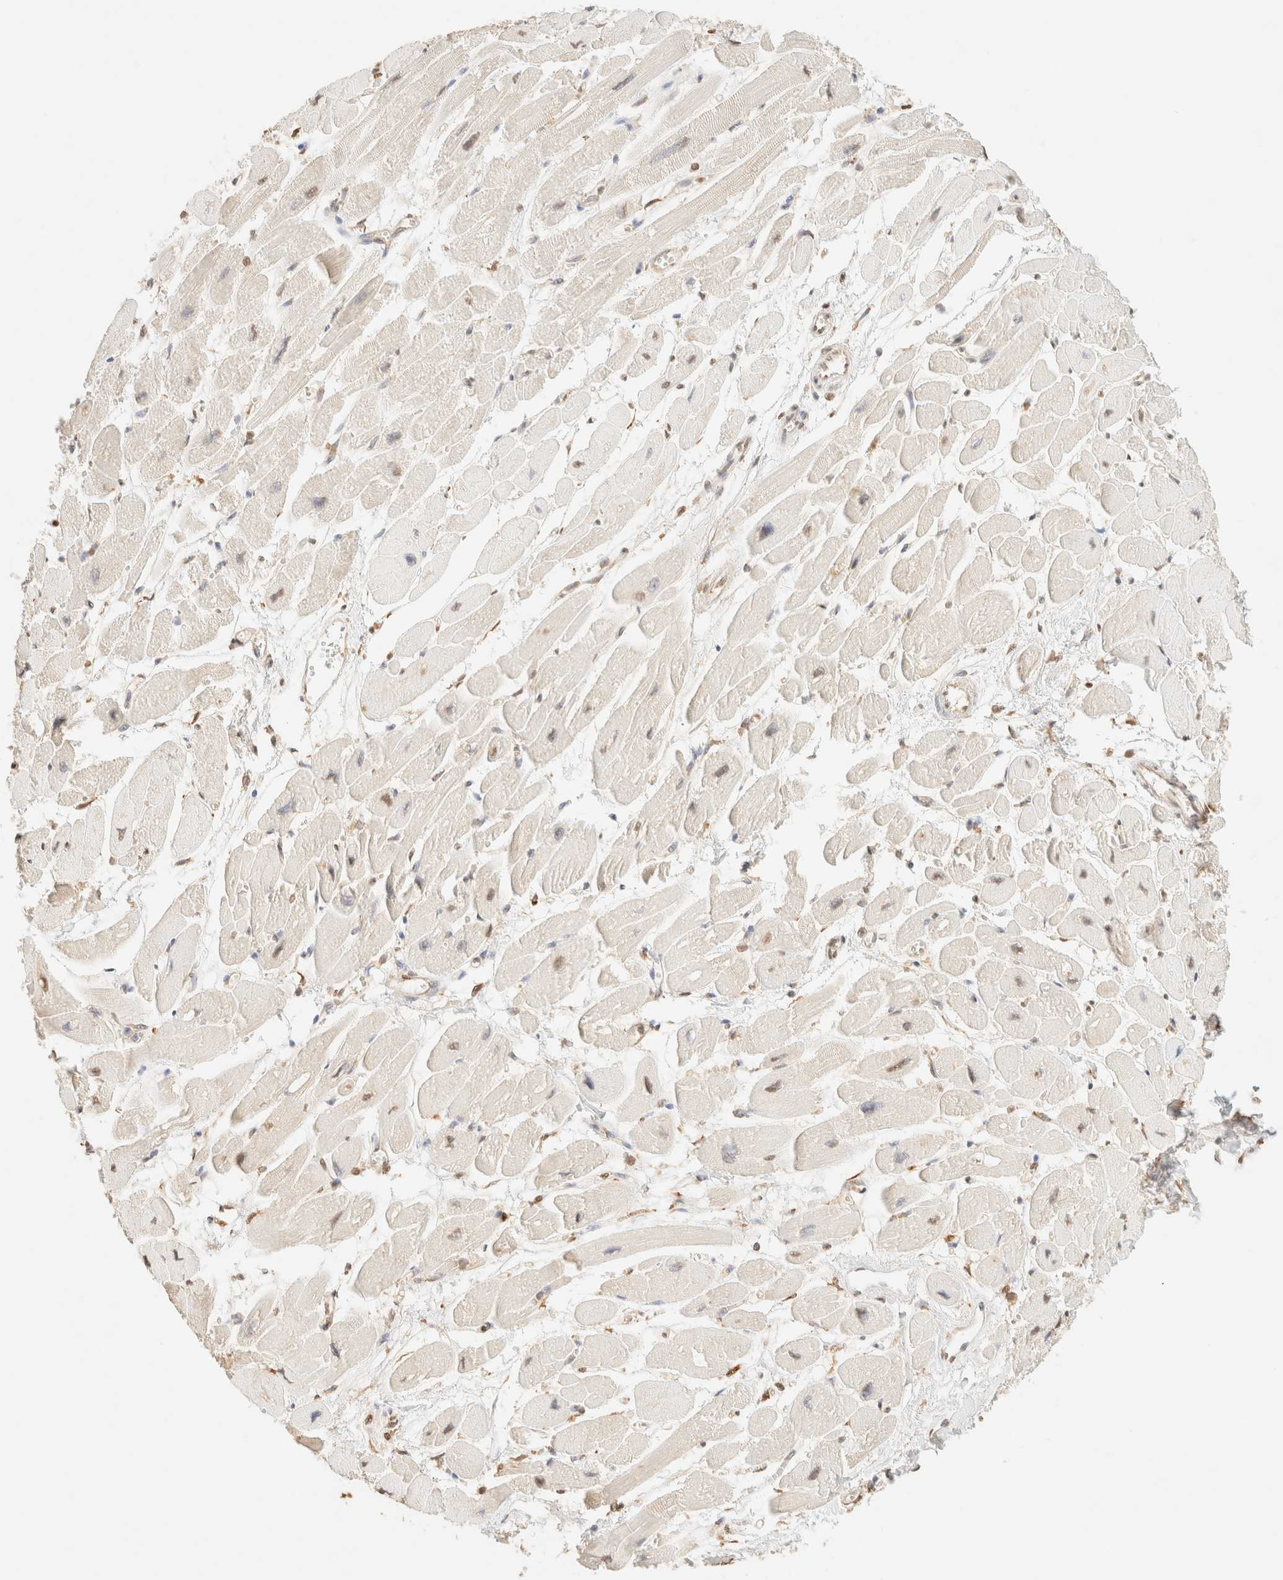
{"staining": {"intensity": "weak", "quantity": "25%-75%", "location": "cytoplasmic/membranous,nuclear"}, "tissue": "heart muscle", "cell_type": "Cardiomyocytes", "image_type": "normal", "snomed": [{"axis": "morphology", "description": "Normal tissue, NOS"}, {"axis": "topography", "description": "Heart"}], "caption": "Protein staining displays weak cytoplasmic/membranous,nuclear expression in about 25%-75% of cardiomyocytes in unremarkable heart muscle. The protein of interest is stained brown, and the nuclei are stained in blue (DAB IHC with brightfield microscopy, high magnification).", "gene": "S100A13", "patient": {"sex": "female", "age": 54}}